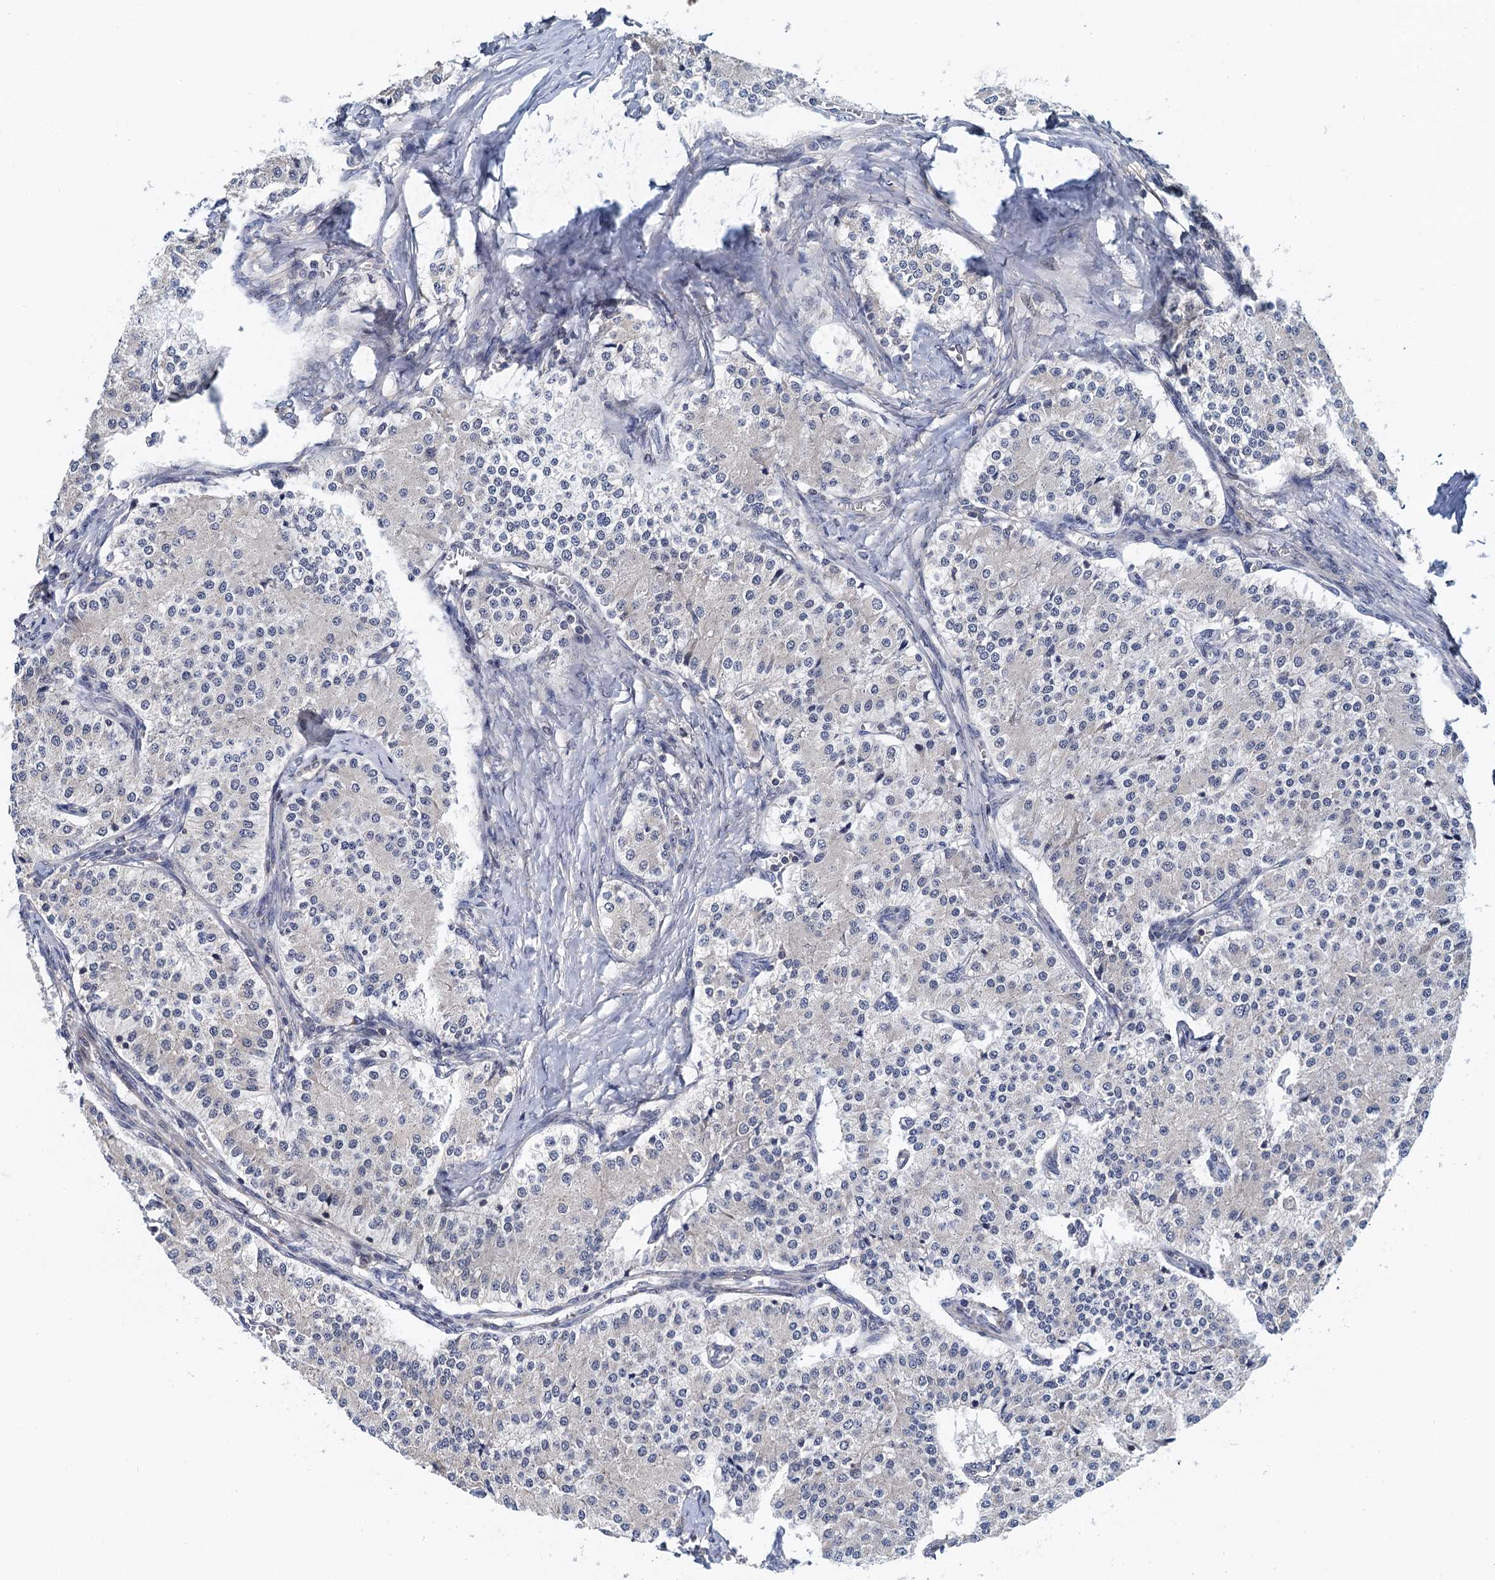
{"staining": {"intensity": "negative", "quantity": "none", "location": "none"}, "tissue": "carcinoid", "cell_type": "Tumor cells", "image_type": "cancer", "snomed": [{"axis": "morphology", "description": "Carcinoid, malignant, NOS"}, {"axis": "topography", "description": "Colon"}], "caption": "Immunohistochemistry (IHC) of carcinoid shows no expression in tumor cells.", "gene": "MDM1", "patient": {"sex": "female", "age": 52}}